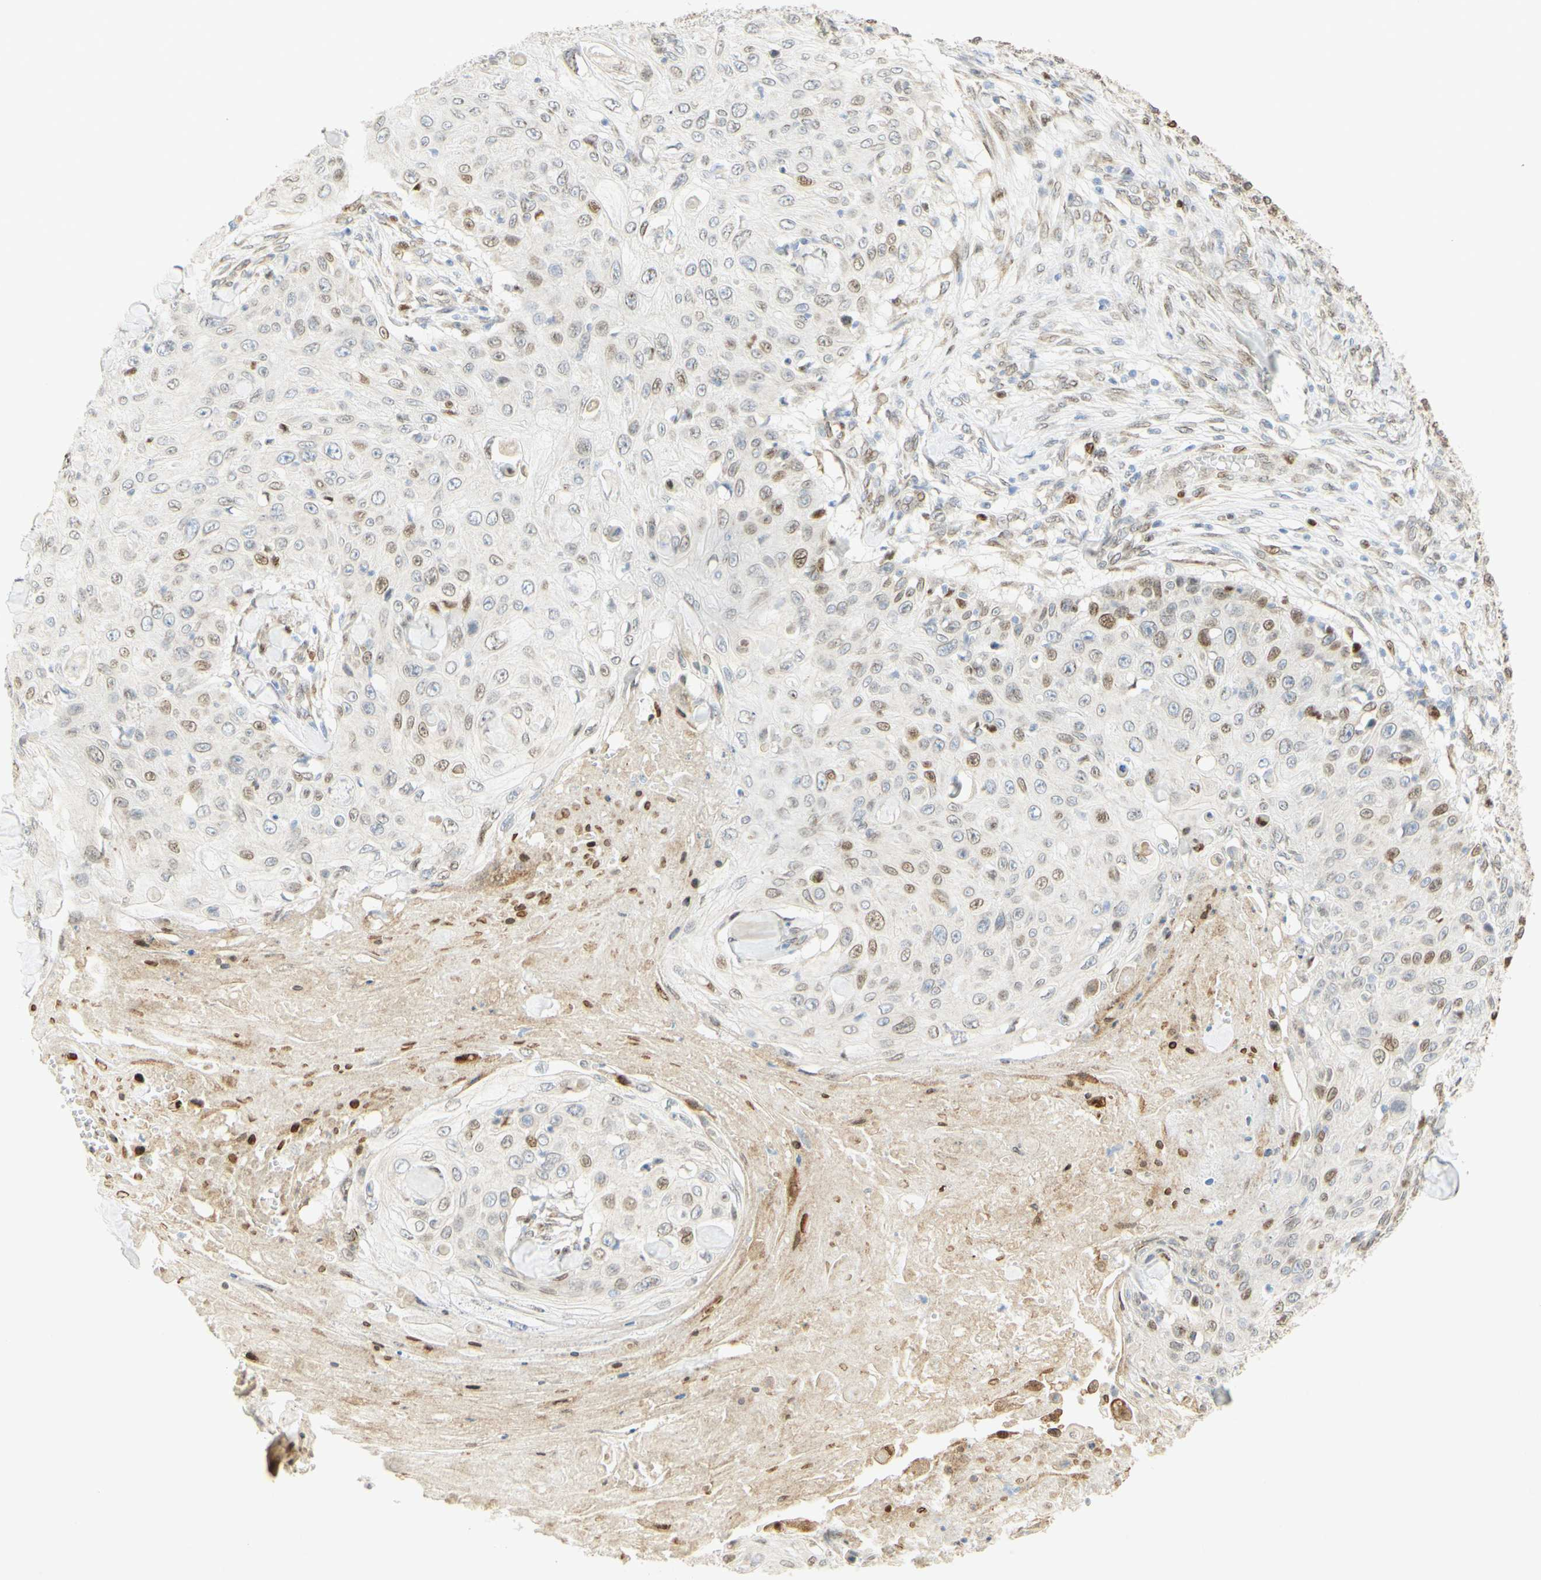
{"staining": {"intensity": "moderate", "quantity": "<25%", "location": "nuclear"}, "tissue": "skin cancer", "cell_type": "Tumor cells", "image_type": "cancer", "snomed": [{"axis": "morphology", "description": "Squamous cell carcinoma, NOS"}, {"axis": "topography", "description": "Skin"}], "caption": "This micrograph demonstrates skin cancer stained with immunohistochemistry to label a protein in brown. The nuclear of tumor cells show moderate positivity for the protein. Nuclei are counter-stained blue.", "gene": "E2F1", "patient": {"sex": "male", "age": 86}}